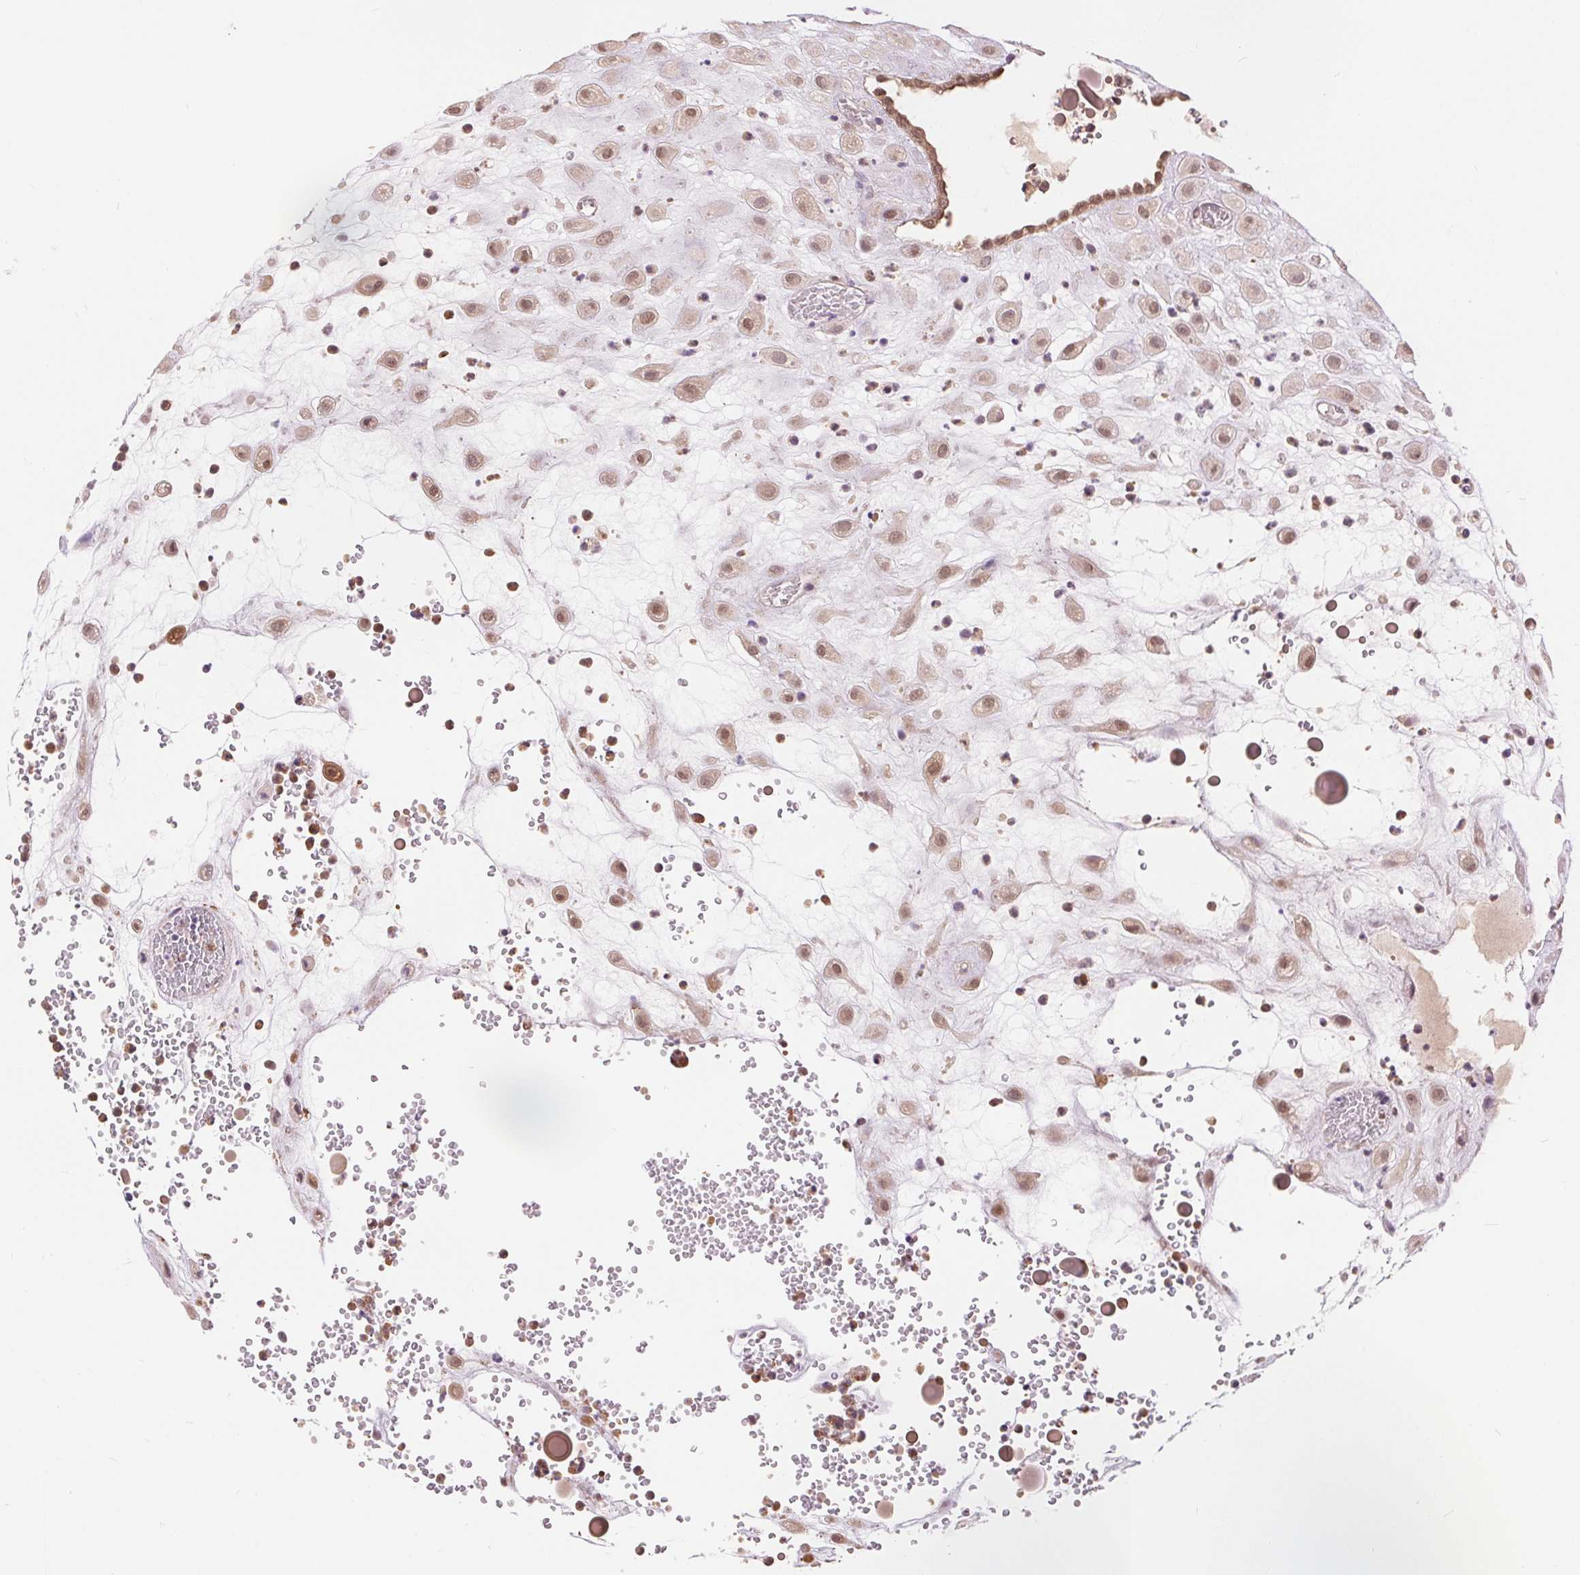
{"staining": {"intensity": "weak", "quantity": ">75%", "location": "cytoplasmic/membranous,nuclear"}, "tissue": "placenta", "cell_type": "Decidual cells", "image_type": "normal", "snomed": [{"axis": "morphology", "description": "Normal tissue, NOS"}, {"axis": "topography", "description": "Placenta"}], "caption": "Immunohistochemical staining of unremarkable human placenta demonstrates low levels of weak cytoplasmic/membranous,nuclear positivity in approximately >75% of decidual cells. The staining is performed using DAB (3,3'-diaminobenzidine) brown chromogen to label protein expression. The nuclei are counter-stained blue using hematoxylin.", "gene": "TMEM273", "patient": {"sex": "female", "age": 24}}